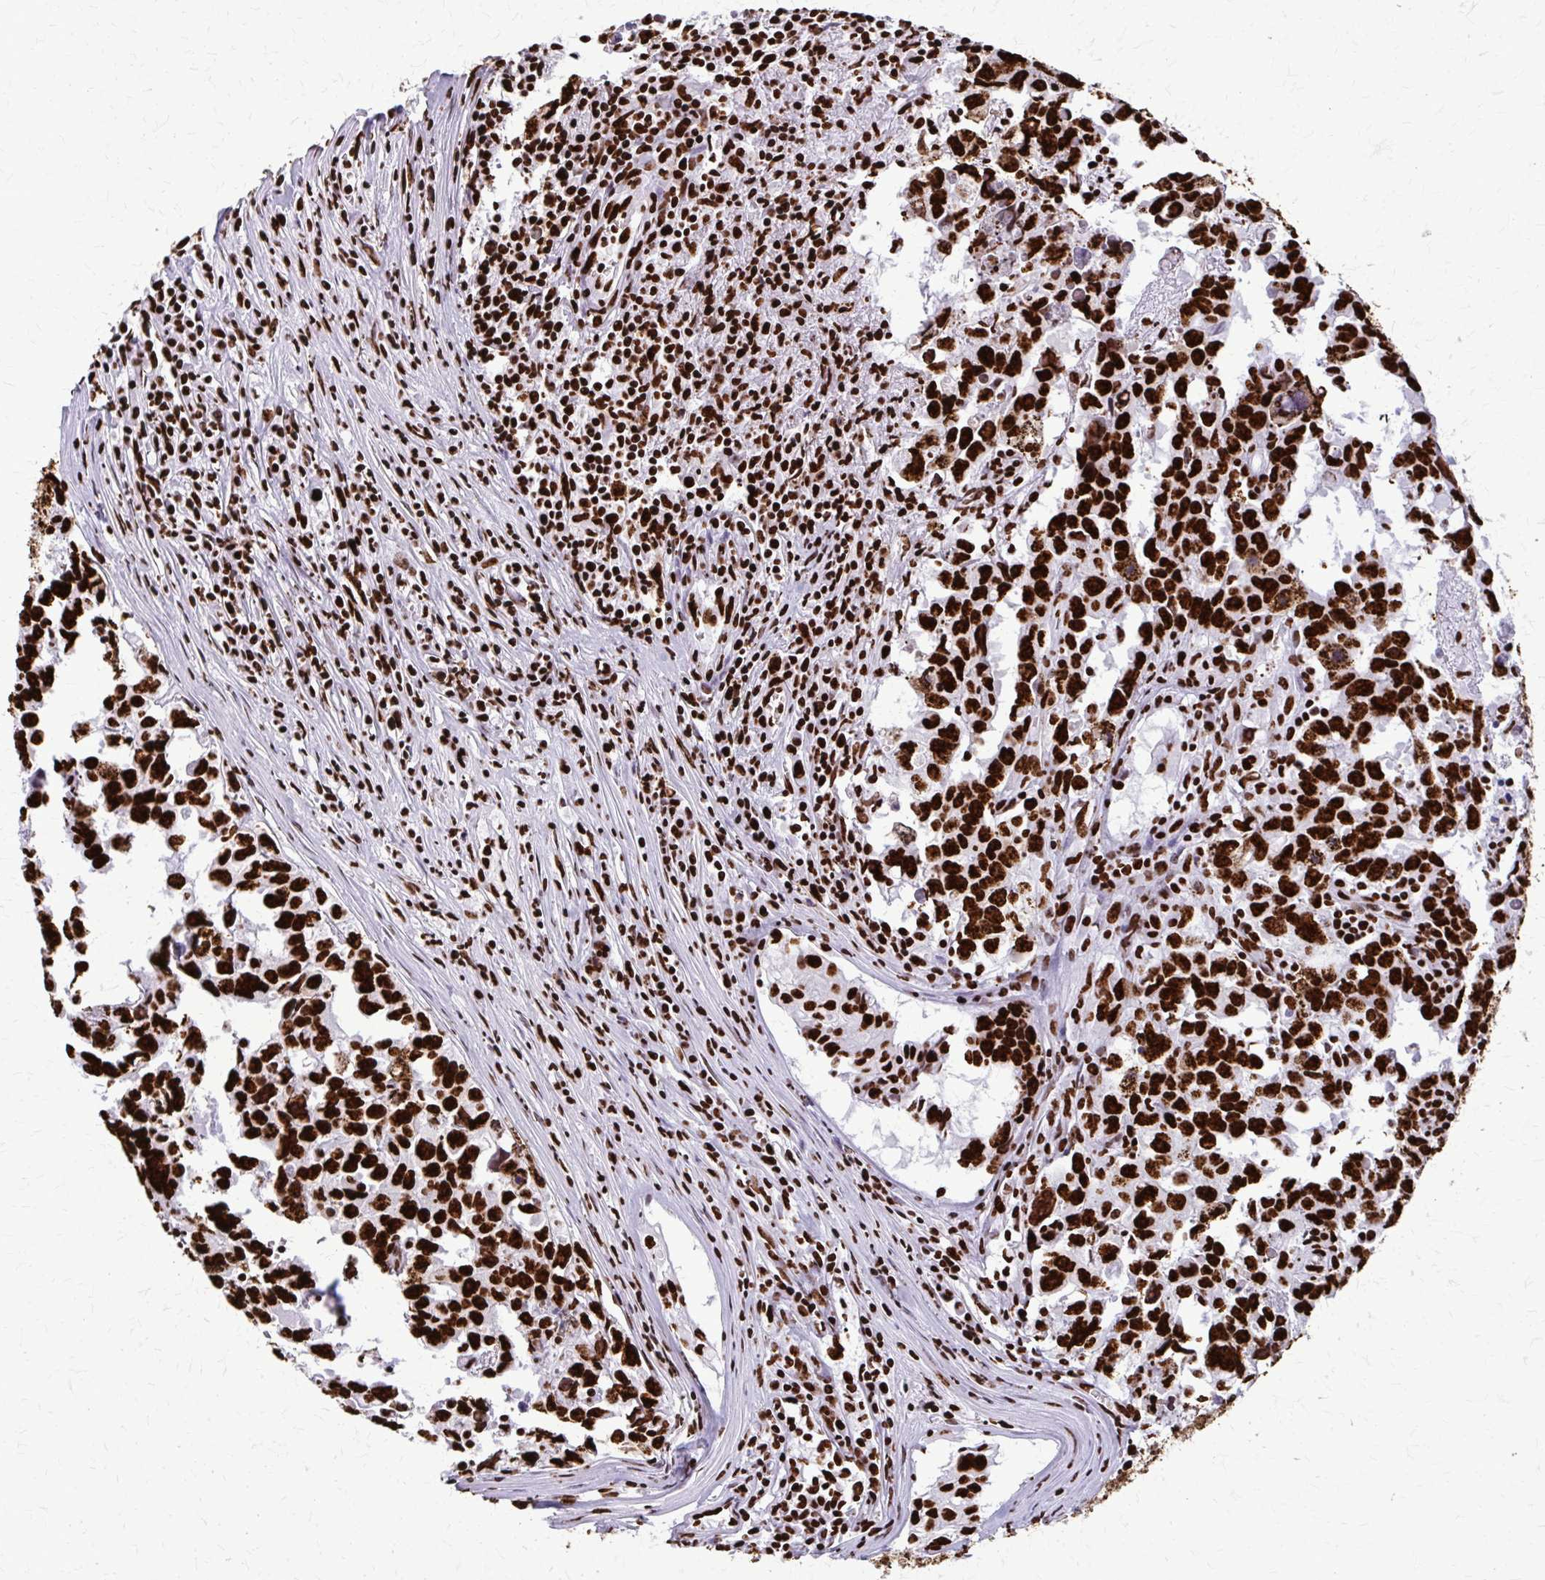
{"staining": {"intensity": "strong", "quantity": ">75%", "location": "nuclear"}, "tissue": "testis cancer", "cell_type": "Tumor cells", "image_type": "cancer", "snomed": [{"axis": "morphology", "description": "Carcinoma, Embryonal, NOS"}, {"axis": "topography", "description": "Testis"}], "caption": "This image reveals testis cancer stained with immunohistochemistry (IHC) to label a protein in brown. The nuclear of tumor cells show strong positivity for the protein. Nuclei are counter-stained blue.", "gene": "SFPQ", "patient": {"sex": "male", "age": 22}}